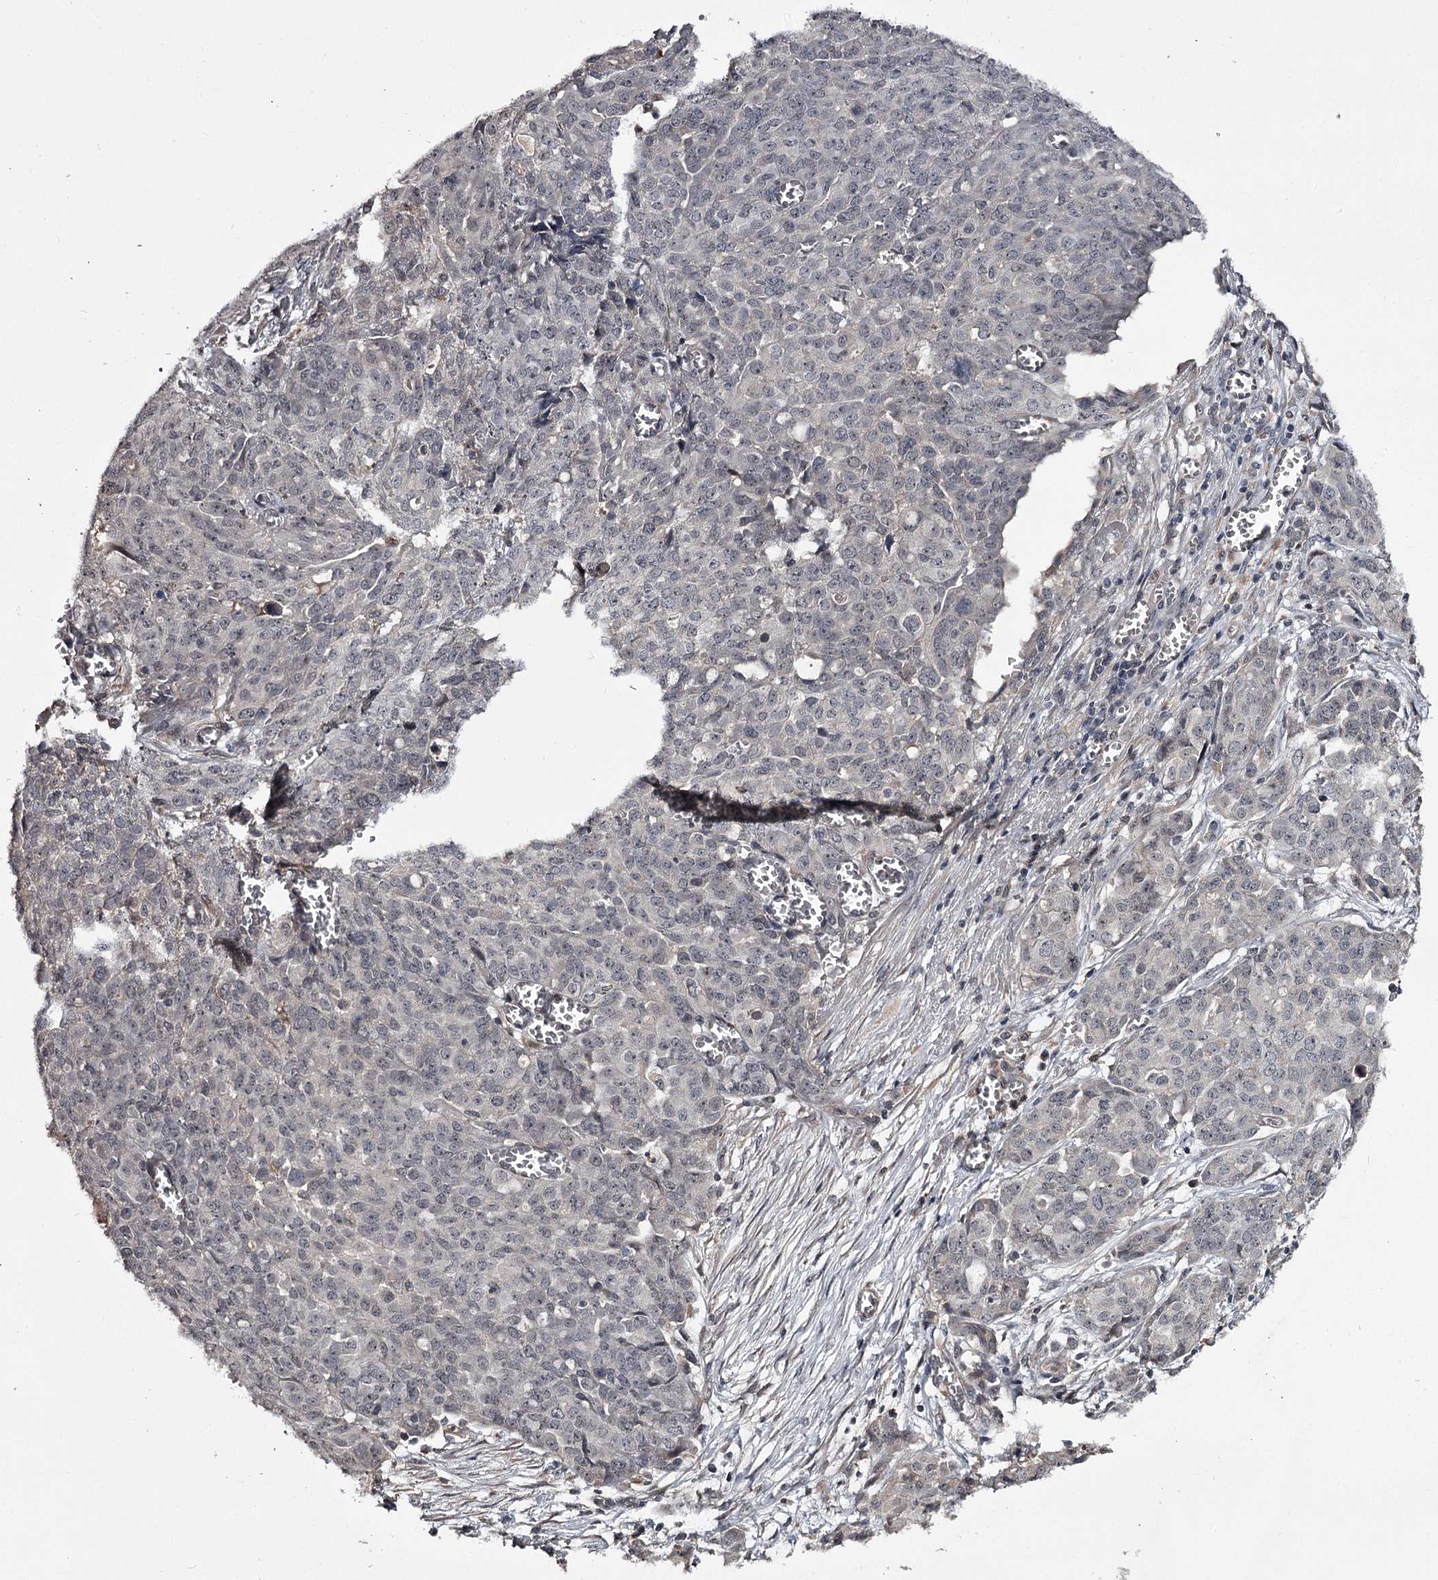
{"staining": {"intensity": "negative", "quantity": "none", "location": "none"}, "tissue": "ovarian cancer", "cell_type": "Tumor cells", "image_type": "cancer", "snomed": [{"axis": "morphology", "description": "Cystadenocarcinoma, serous, NOS"}, {"axis": "topography", "description": "Soft tissue"}, {"axis": "topography", "description": "Ovary"}], "caption": "Immunohistochemical staining of human ovarian serous cystadenocarcinoma shows no significant positivity in tumor cells. Brightfield microscopy of IHC stained with DAB (brown) and hematoxylin (blue), captured at high magnification.", "gene": "CWF19L2", "patient": {"sex": "female", "age": 57}}